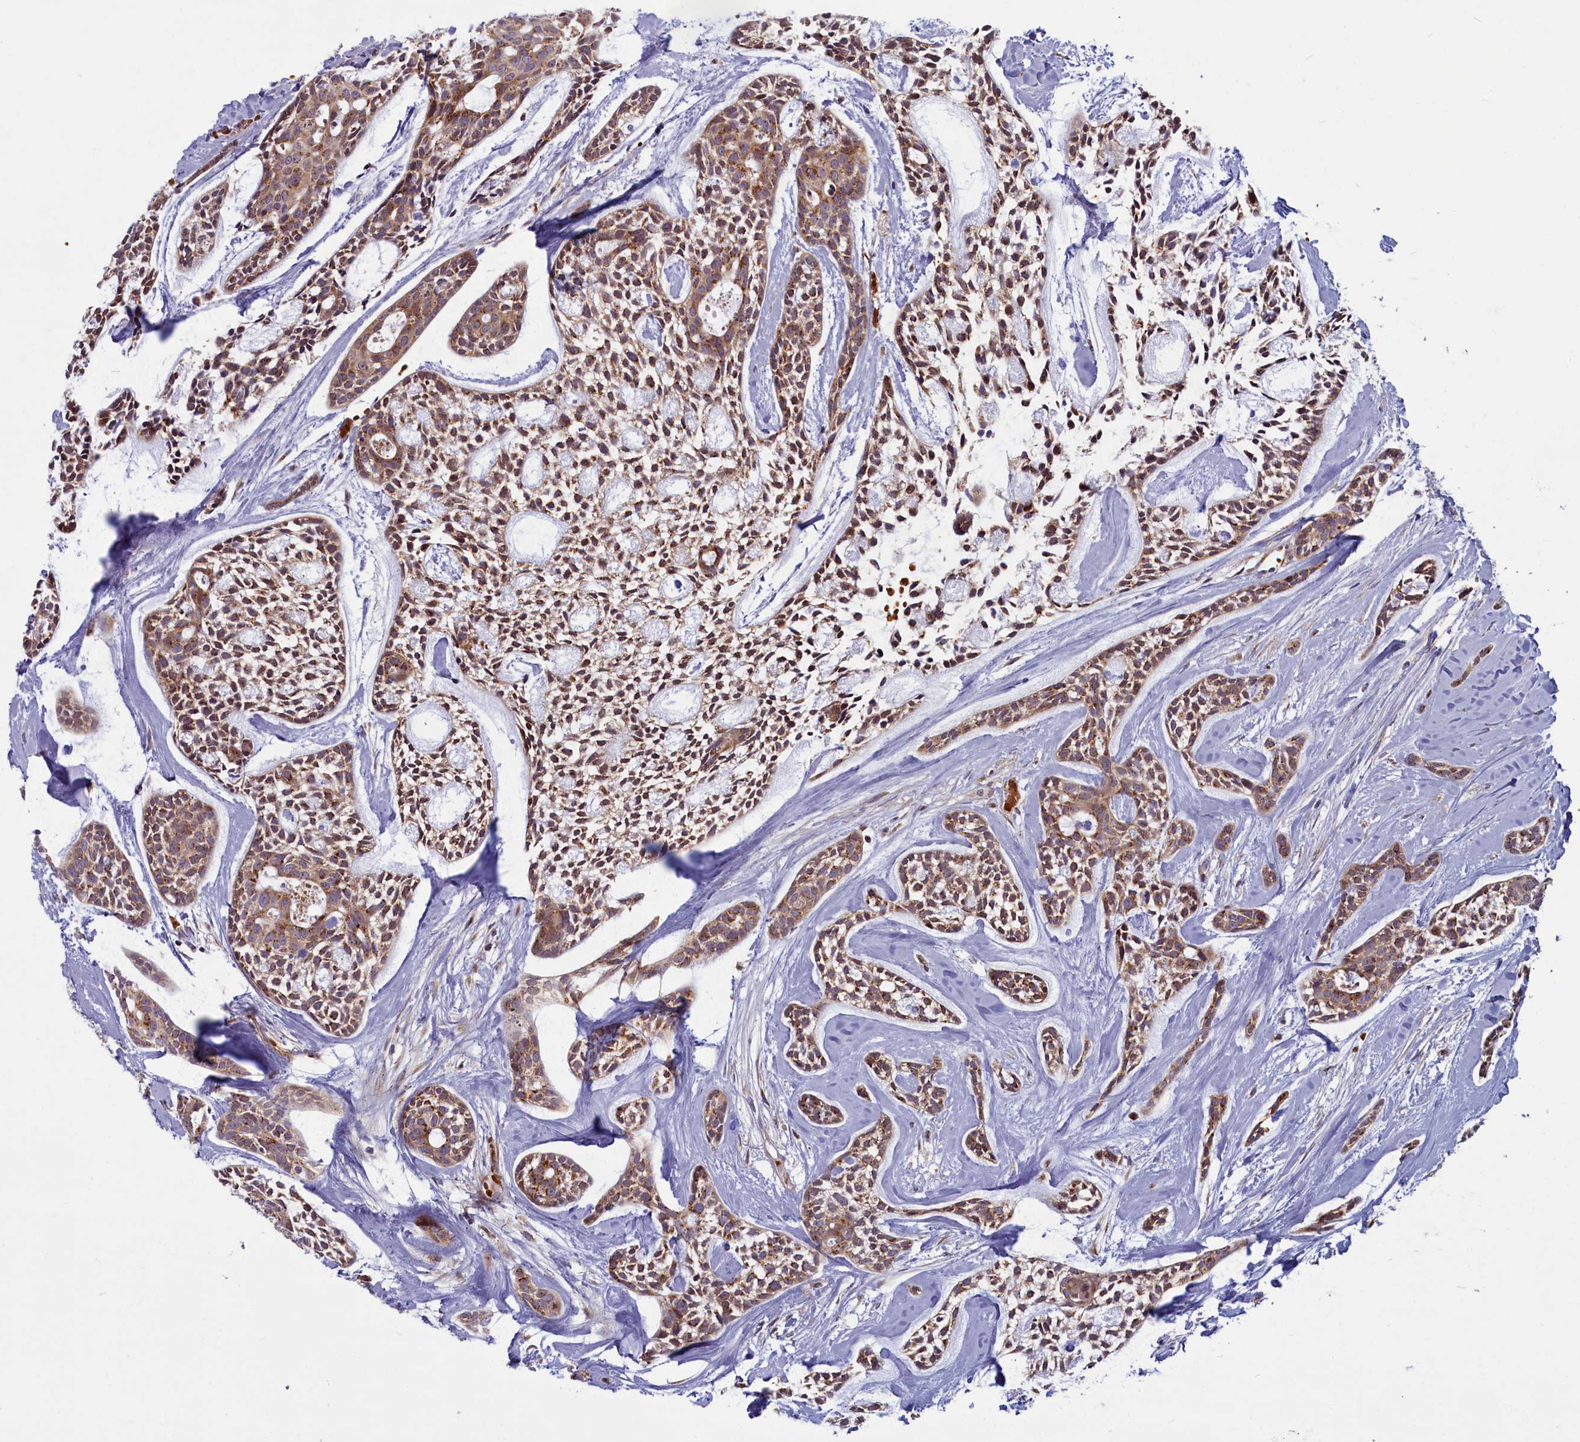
{"staining": {"intensity": "moderate", "quantity": ">75%", "location": "cytoplasmic/membranous"}, "tissue": "head and neck cancer", "cell_type": "Tumor cells", "image_type": "cancer", "snomed": [{"axis": "morphology", "description": "Adenocarcinoma, NOS"}, {"axis": "topography", "description": "Subcutis"}, {"axis": "topography", "description": "Head-Neck"}], "caption": "Immunohistochemistry photomicrograph of neoplastic tissue: human head and neck cancer stained using immunohistochemistry (IHC) exhibits medium levels of moderate protein expression localized specifically in the cytoplasmic/membranous of tumor cells, appearing as a cytoplasmic/membranous brown color.", "gene": "BLVRB", "patient": {"sex": "female", "age": 73}}